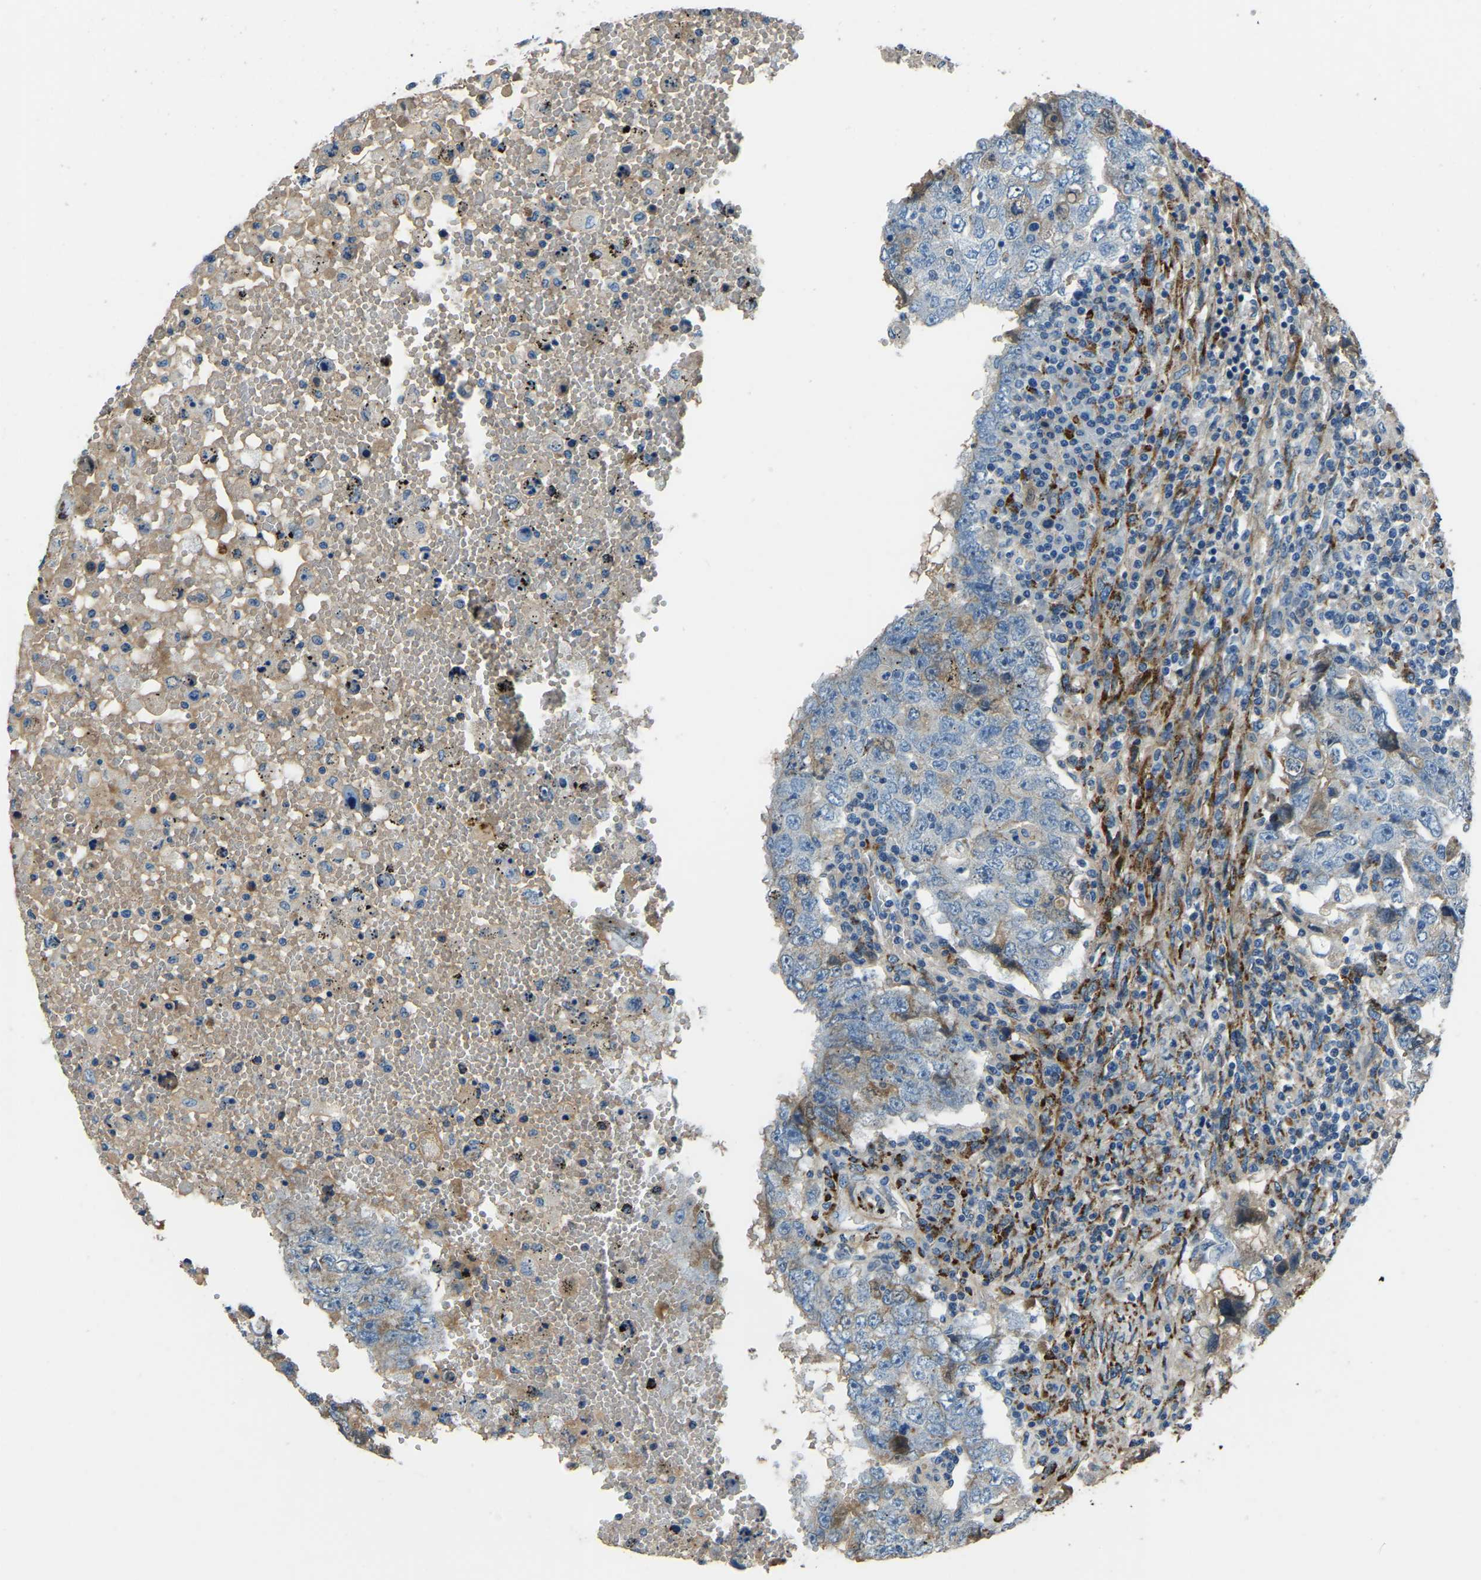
{"staining": {"intensity": "weak", "quantity": "25%-75%", "location": "cytoplasmic/membranous"}, "tissue": "testis cancer", "cell_type": "Tumor cells", "image_type": "cancer", "snomed": [{"axis": "morphology", "description": "Carcinoma, Embryonal, NOS"}, {"axis": "topography", "description": "Testis"}], "caption": "A high-resolution image shows immunohistochemistry staining of testis embryonal carcinoma, which reveals weak cytoplasmic/membranous expression in about 25%-75% of tumor cells.", "gene": "COL3A1", "patient": {"sex": "male", "age": 26}}